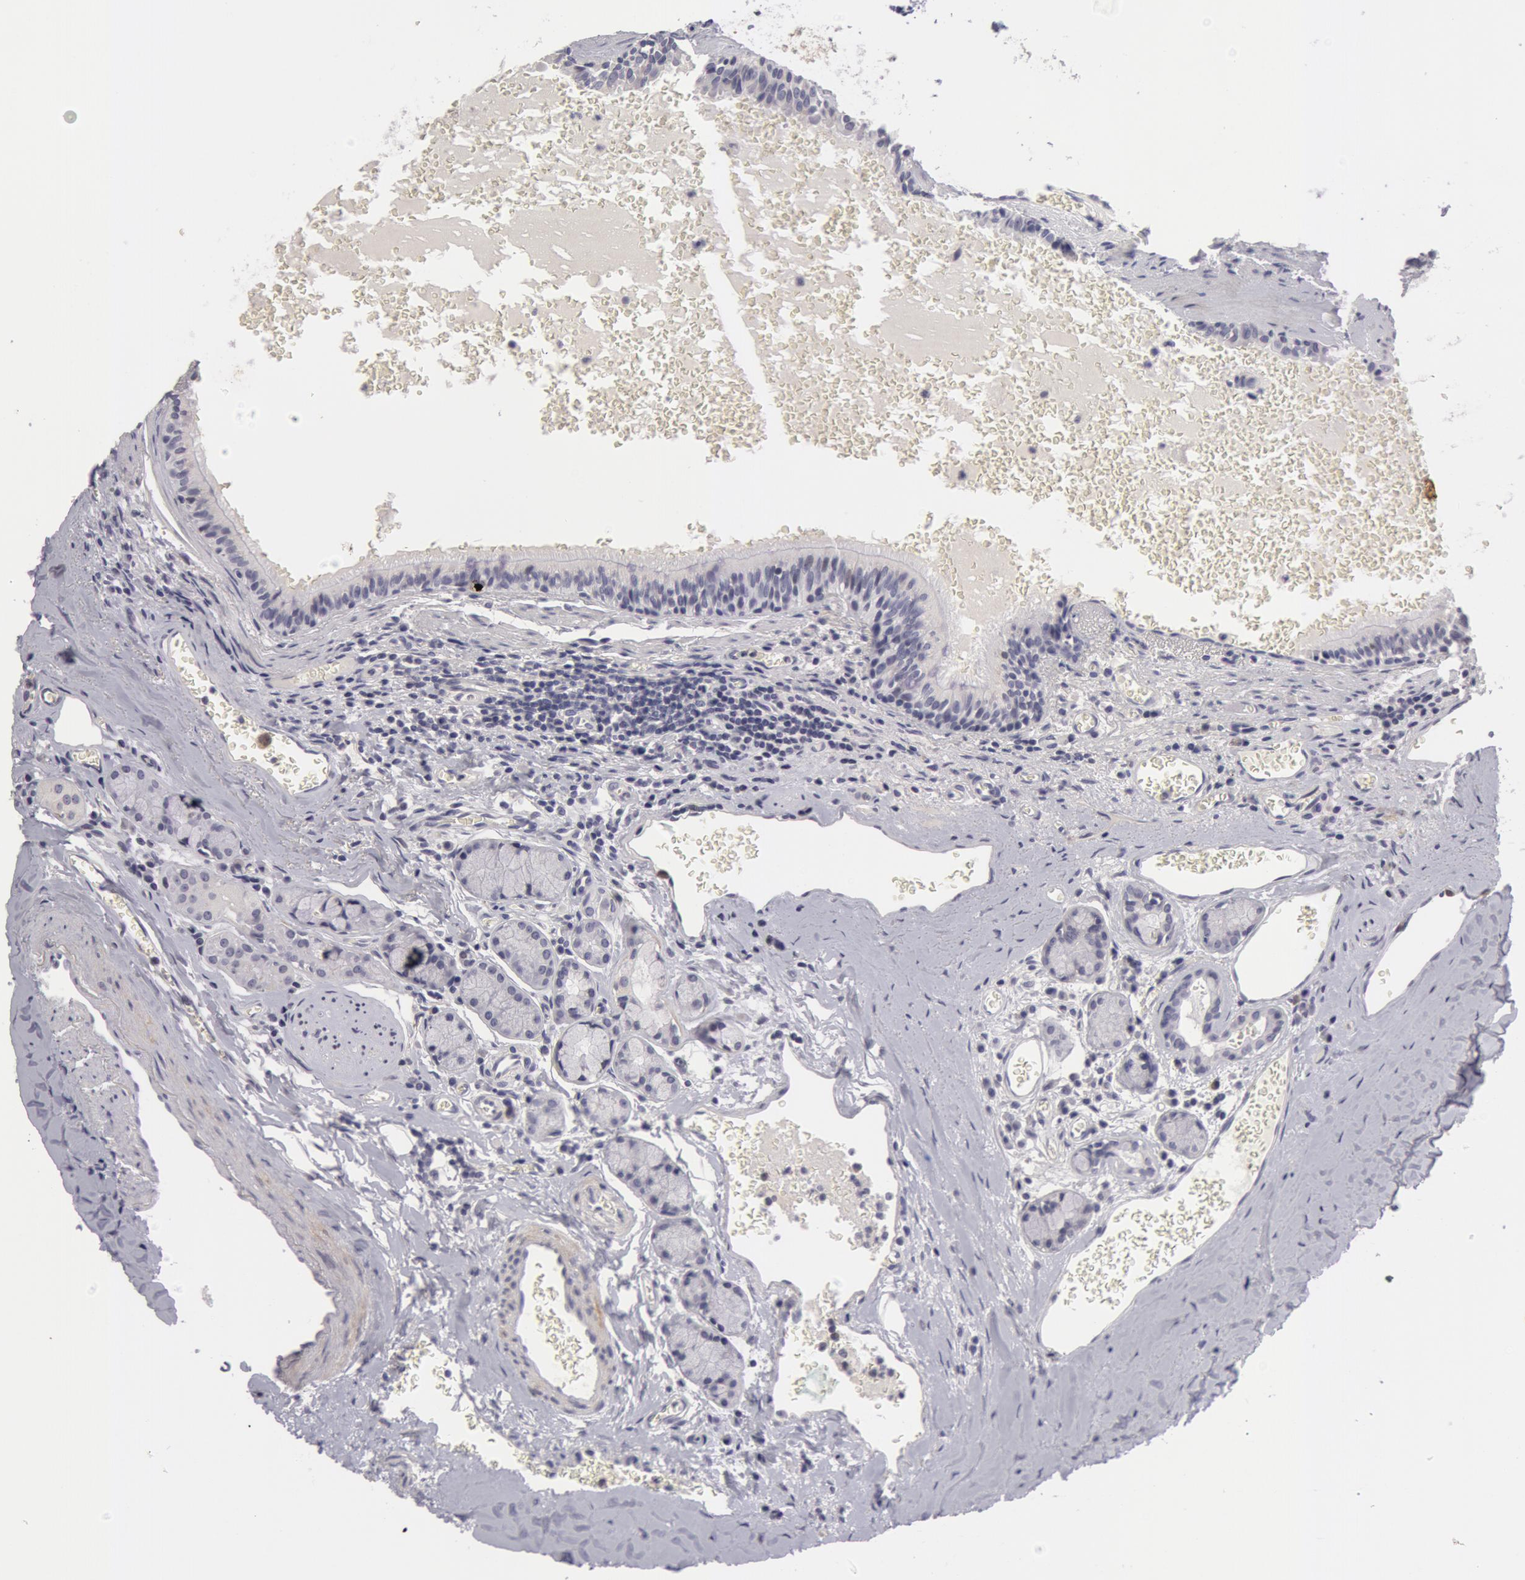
{"staining": {"intensity": "negative", "quantity": "none", "location": "none"}, "tissue": "carcinoid", "cell_type": "Tumor cells", "image_type": "cancer", "snomed": [{"axis": "morphology", "description": "Carcinoid, malignant, NOS"}, {"axis": "topography", "description": "Bronchus"}], "caption": "Tumor cells are negative for protein expression in human malignant carcinoid.", "gene": "NLGN4X", "patient": {"sex": "male", "age": 55}}